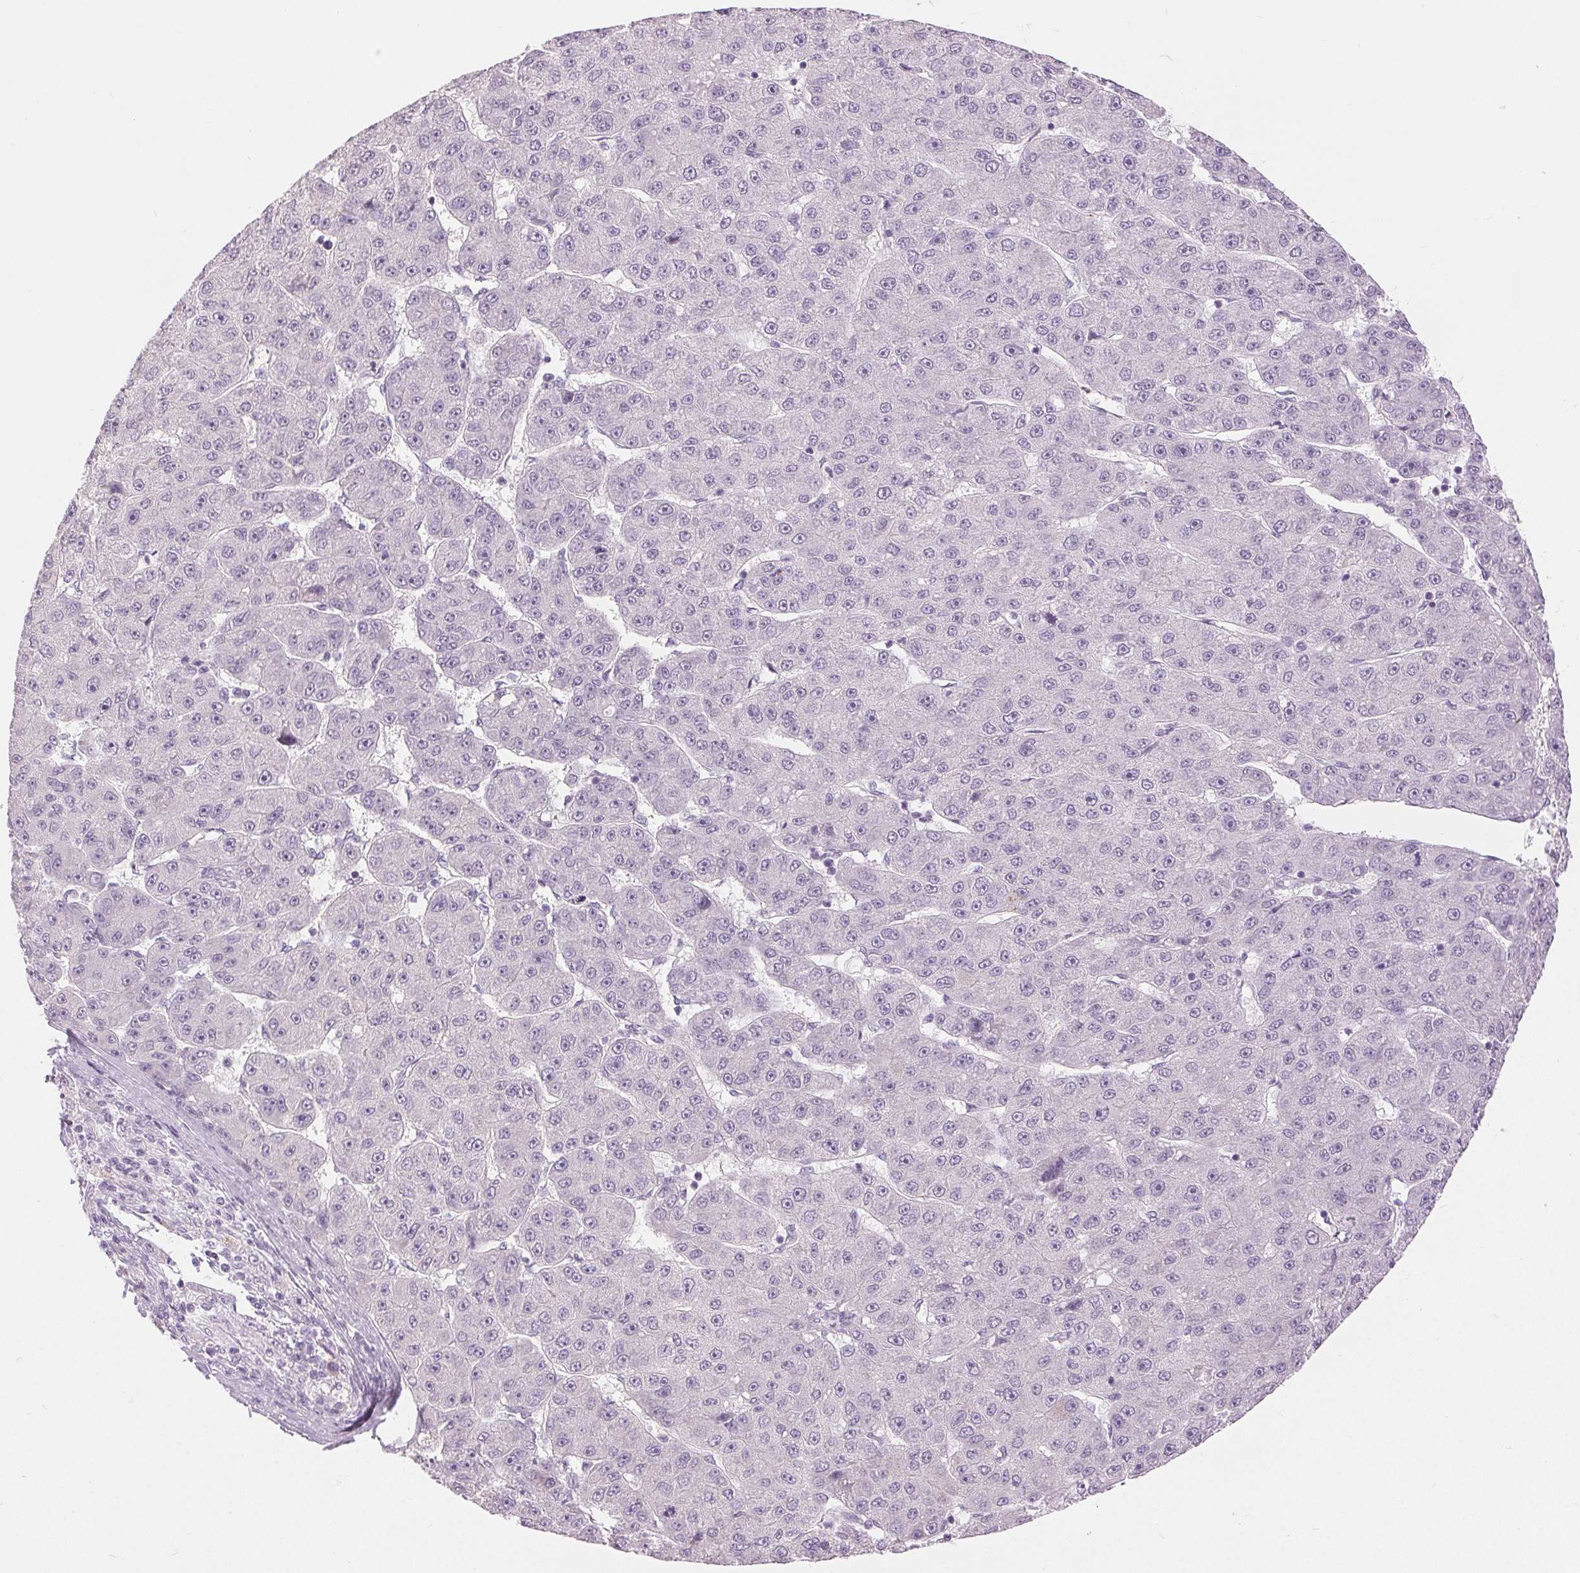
{"staining": {"intensity": "negative", "quantity": "none", "location": "none"}, "tissue": "liver cancer", "cell_type": "Tumor cells", "image_type": "cancer", "snomed": [{"axis": "morphology", "description": "Carcinoma, Hepatocellular, NOS"}, {"axis": "topography", "description": "Liver"}], "caption": "Protein analysis of liver hepatocellular carcinoma demonstrates no significant expression in tumor cells.", "gene": "DSG3", "patient": {"sex": "male", "age": 67}}